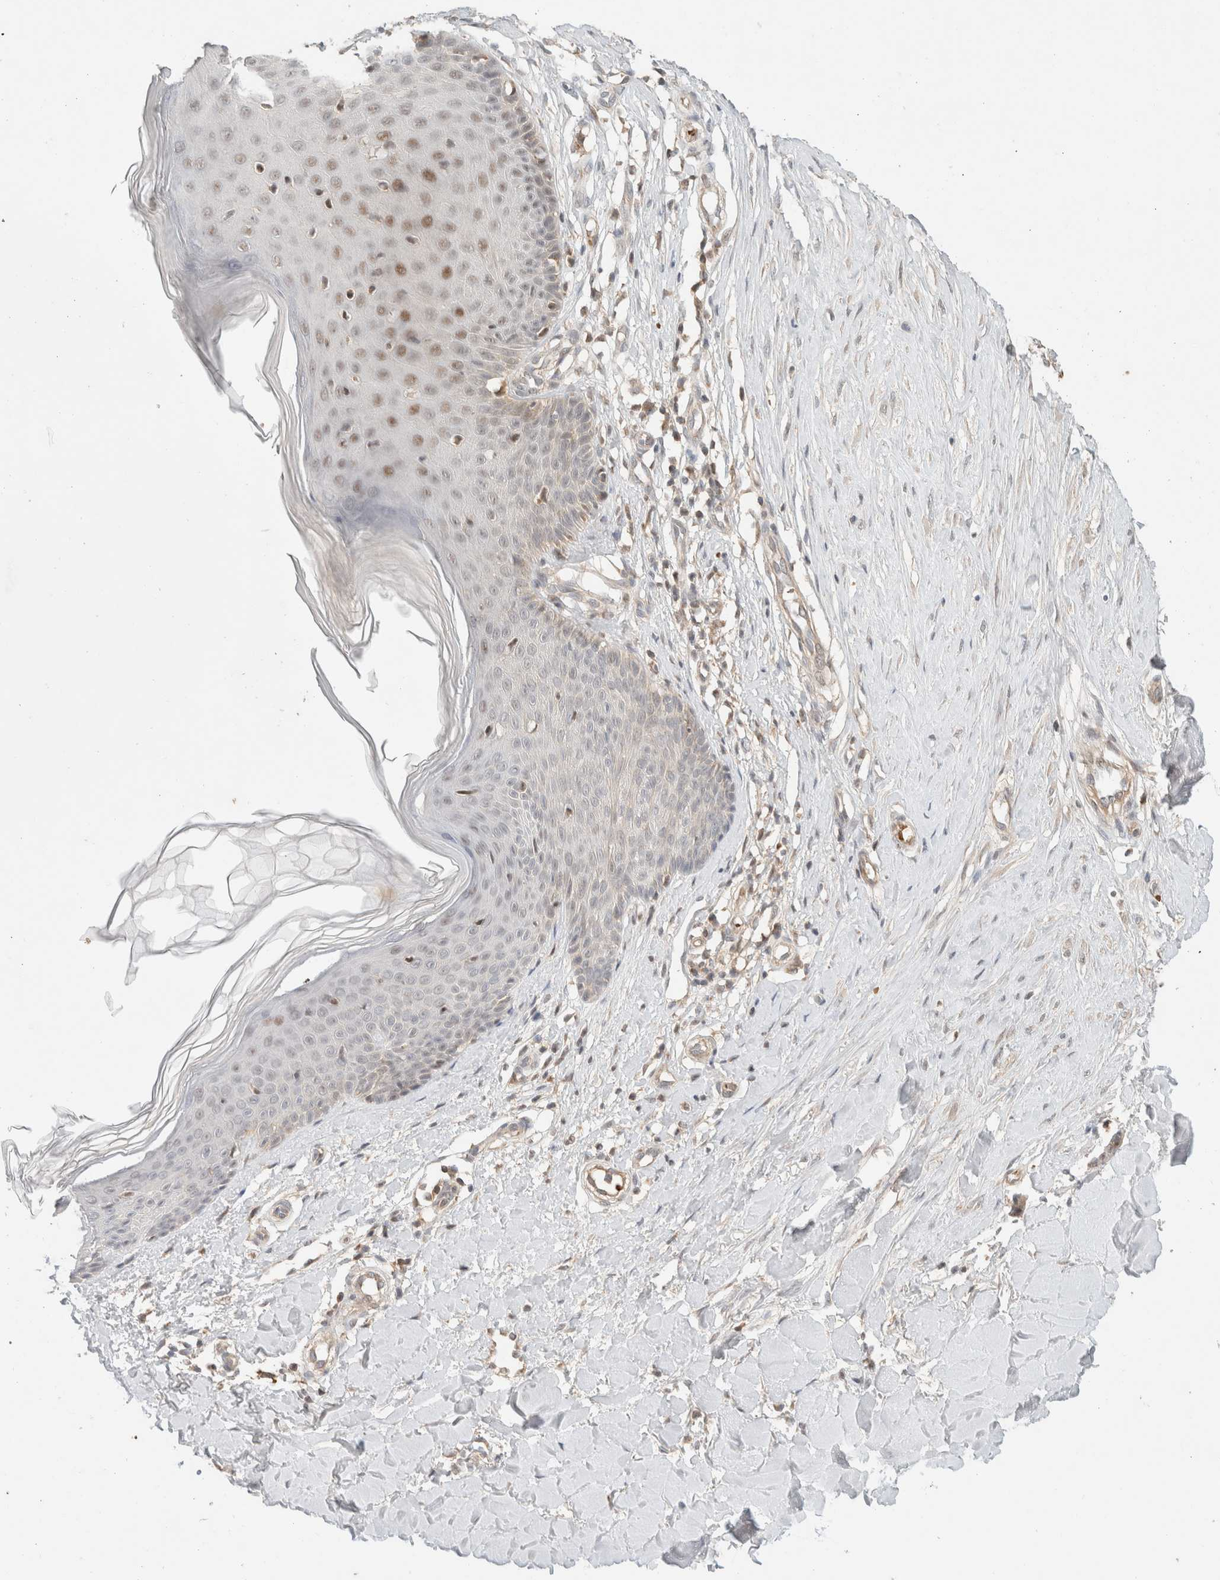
{"staining": {"intensity": "negative", "quantity": "none", "location": "none"}, "tissue": "skin", "cell_type": "Fibroblasts", "image_type": "normal", "snomed": [{"axis": "morphology", "description": "Normal tissue, NOS"}, {"axis": "topography", "description": "Skin"}], "caption": "Photomicrograph shows no protein expression in fibroblasts of normal skin.", "gene": "MRM3", "patient": {"sex": "male", "age": 41}}